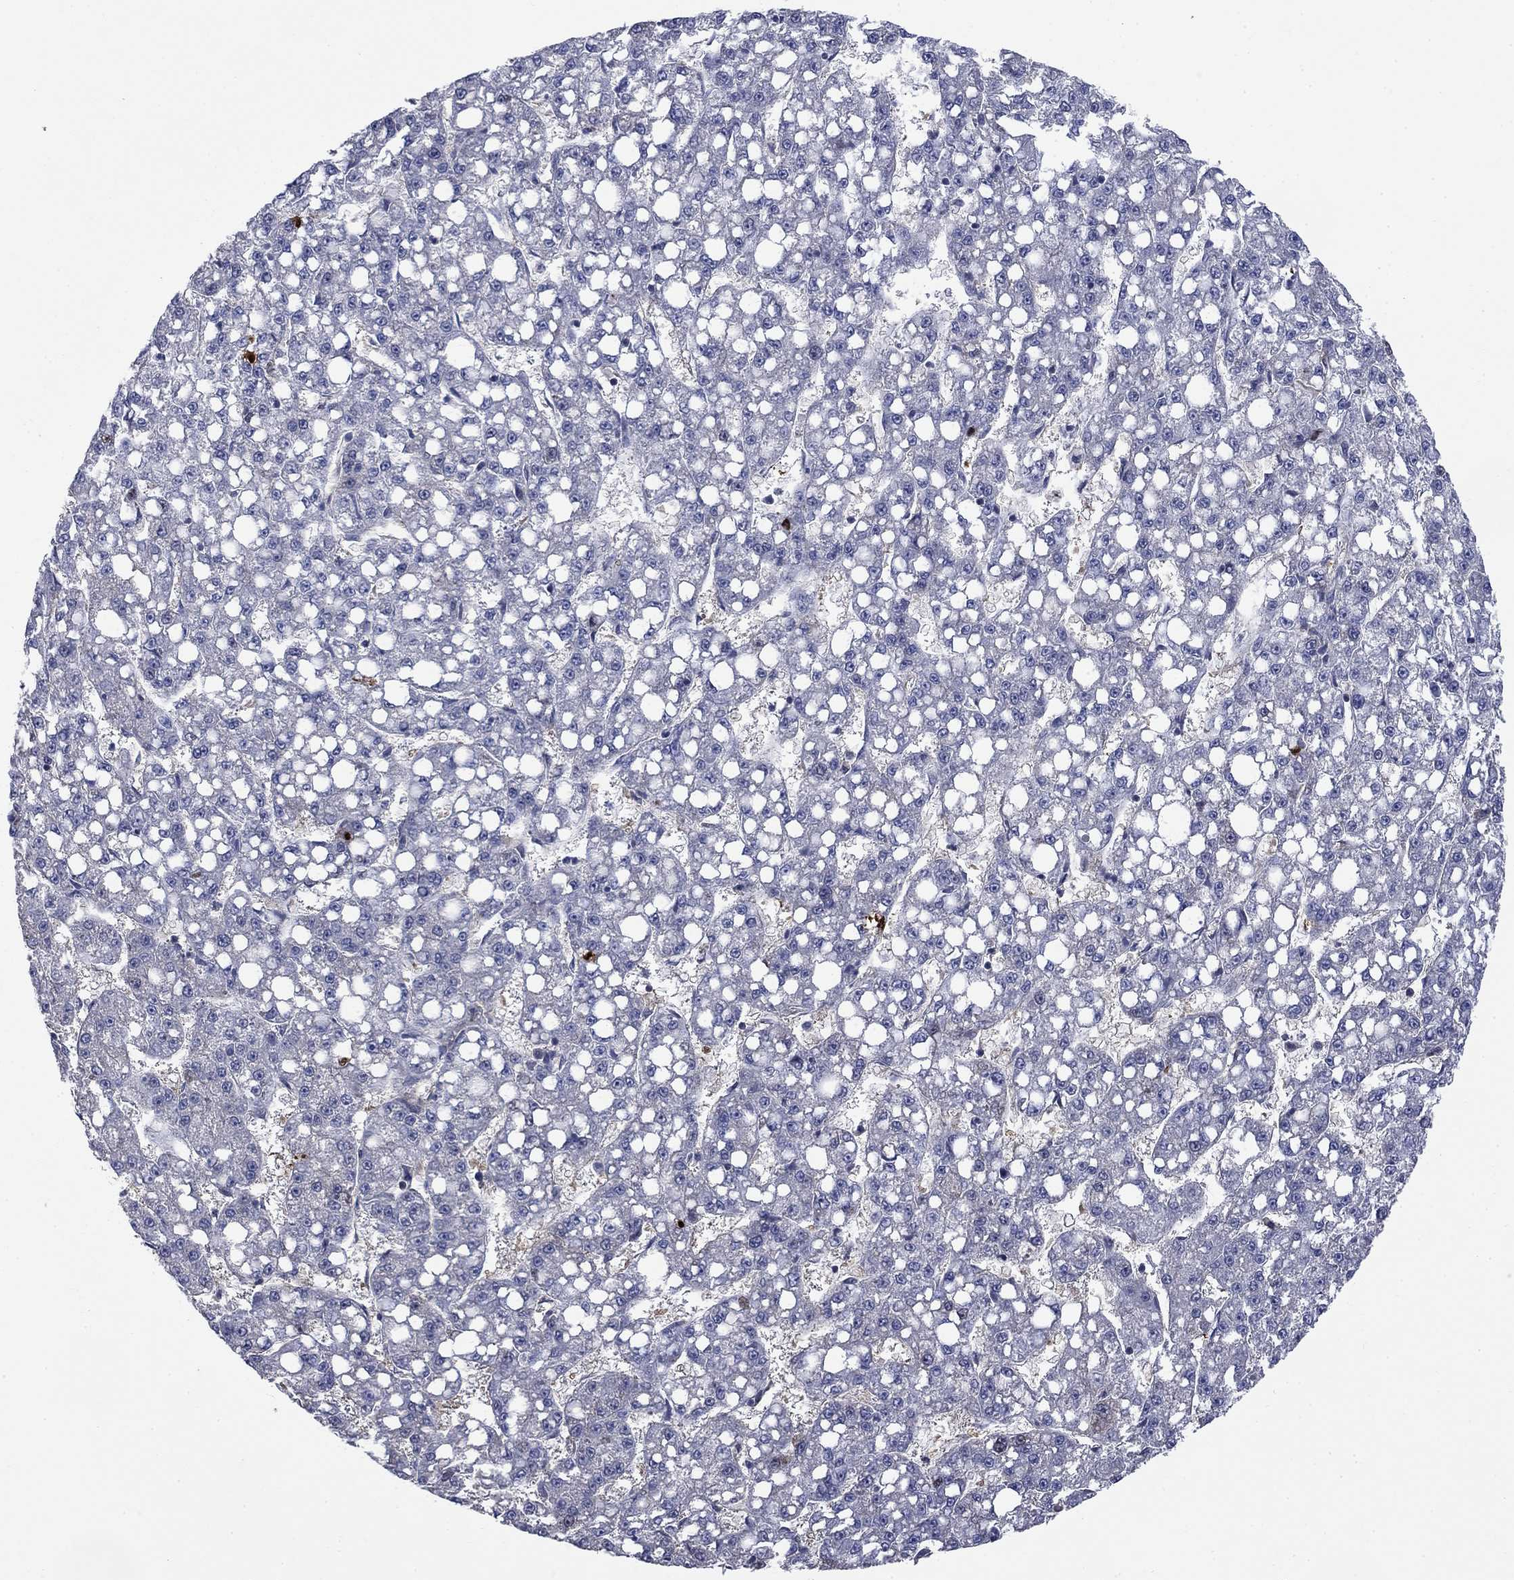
{"staining": {"intensity": "negative", "quantity": "none", "location": "none"}, "tissue": "liver cancer", "cell_type": "Tumor cells", "image_type": "cancer", "snomed": [{"axis": "morphology", "description": "Carcinoma, Hepatocellular, NOS"}, {"axis": "topography", "description": "Liver"}], "caption": "This histopathology image is of liver cancer (hepatocellular carcinoma) stained with IHC to label a protein in brown with the nuclei are counter-stained blue. There is no expression in tumor cells. (Stains: DAB (3,3'-diaminobenzidine) immunohistochemistry (IHC) with hematoxylin counter stain, Microscopy: brightfield microscopy at high magnification).", "gene": "PDZD2", "patient": {"sex": "female", "age": 65}}